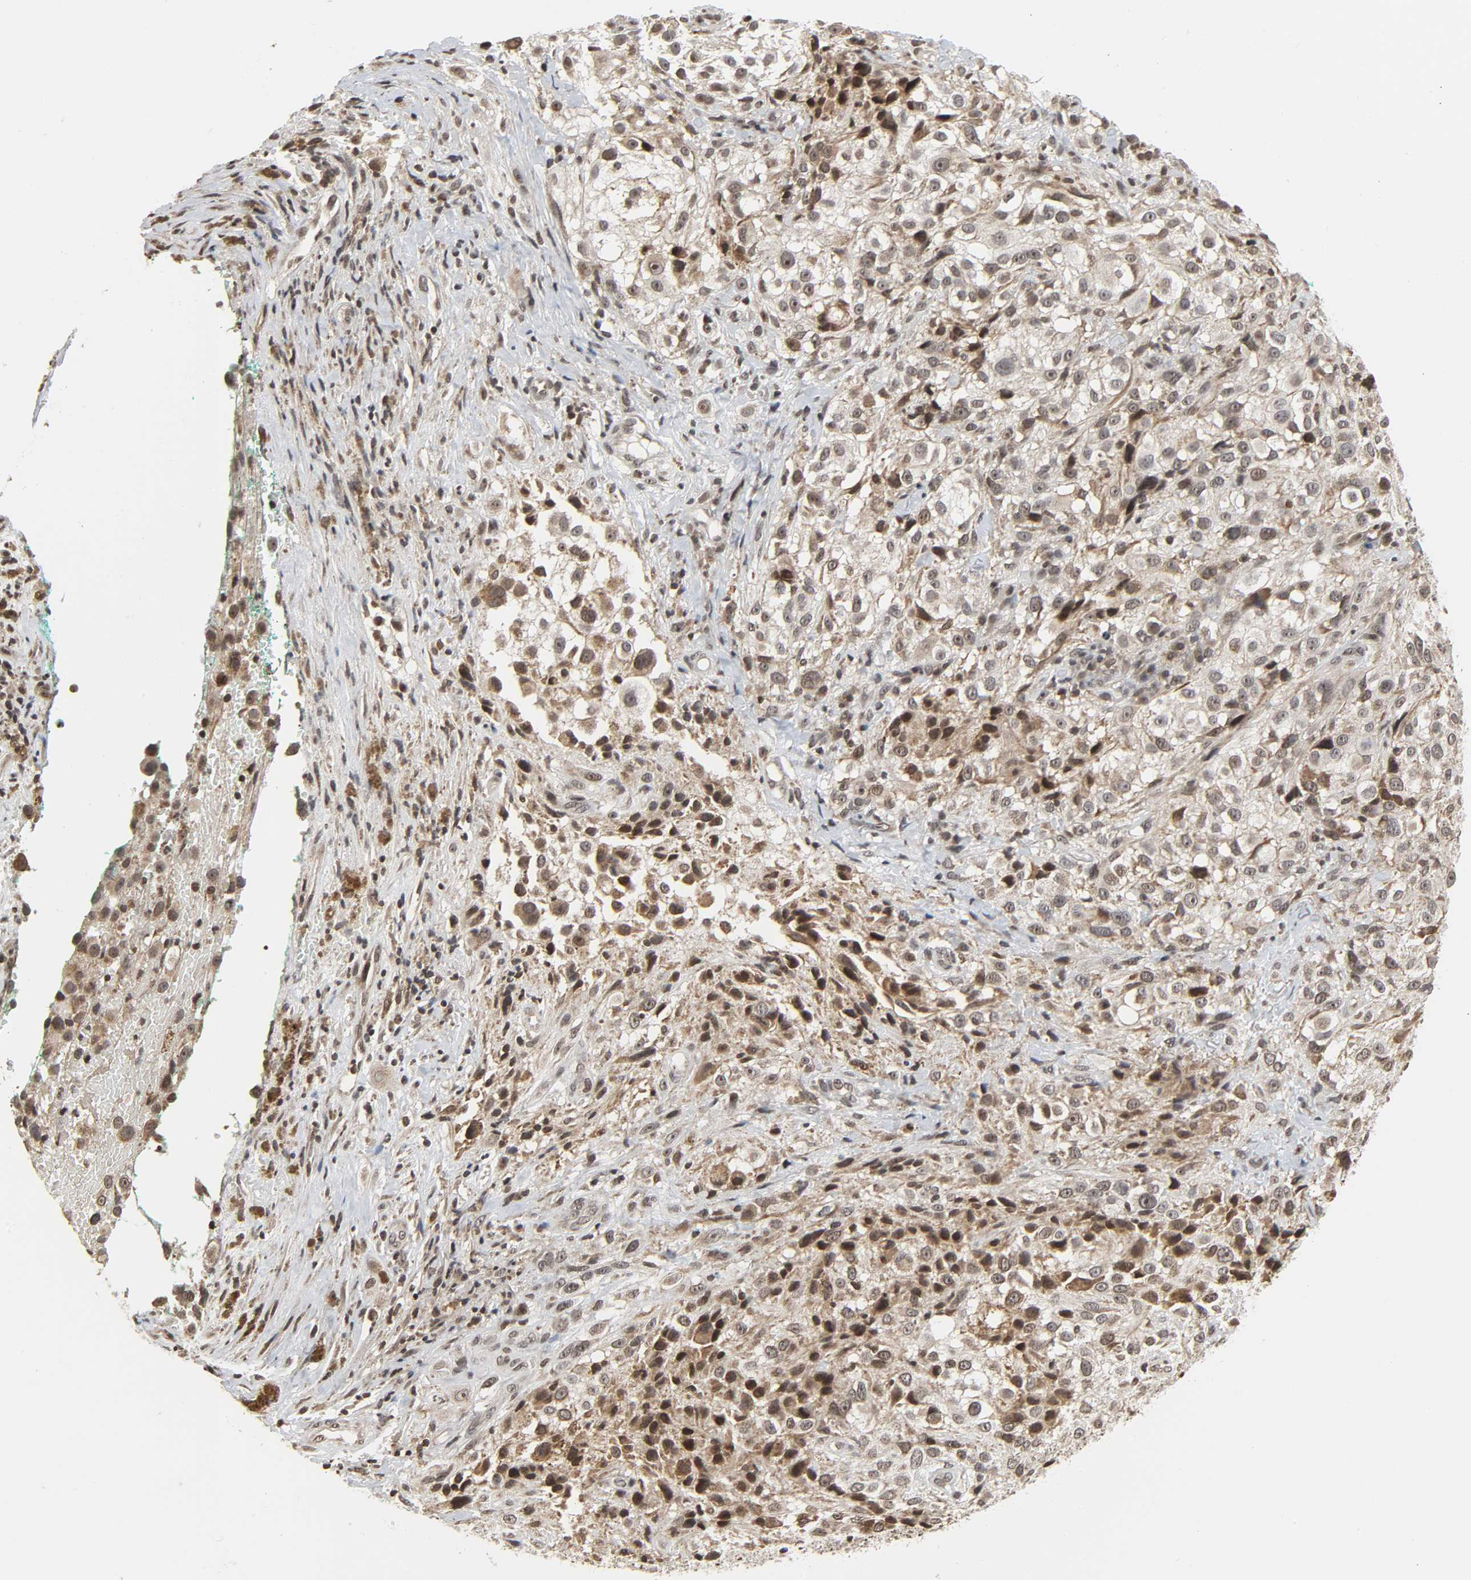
{"staining": {"intensity": "strong", "quantity": "25%-75%", "location": "cytoplasmic/membranous,nuclear"}, "tissue": "melanoma", "cell_type": "Tumor cells", "image_type": "cancer", "snomed": [{"axis": "morphology", "description": "Necrosis, NOS"}, {"axis": "morphology", "description": "Malignant melanoma, NOS"}, {"axis": "topography", "description": "Skin"}], "caption": "Immunohistochemistry (IHC) histopathology image of neoplastic tissue: melanoma stained using immunohistochemistry (IHC) shows high levels of strong protein expression localized specifically in the cytoplasmic/membranous and nuclear of tumor cells, appearing as a cytoplasmic/membranous and nuclear brown color.", "gene": "XRCC1", "patient": {"sex": "female", "age": 87}}